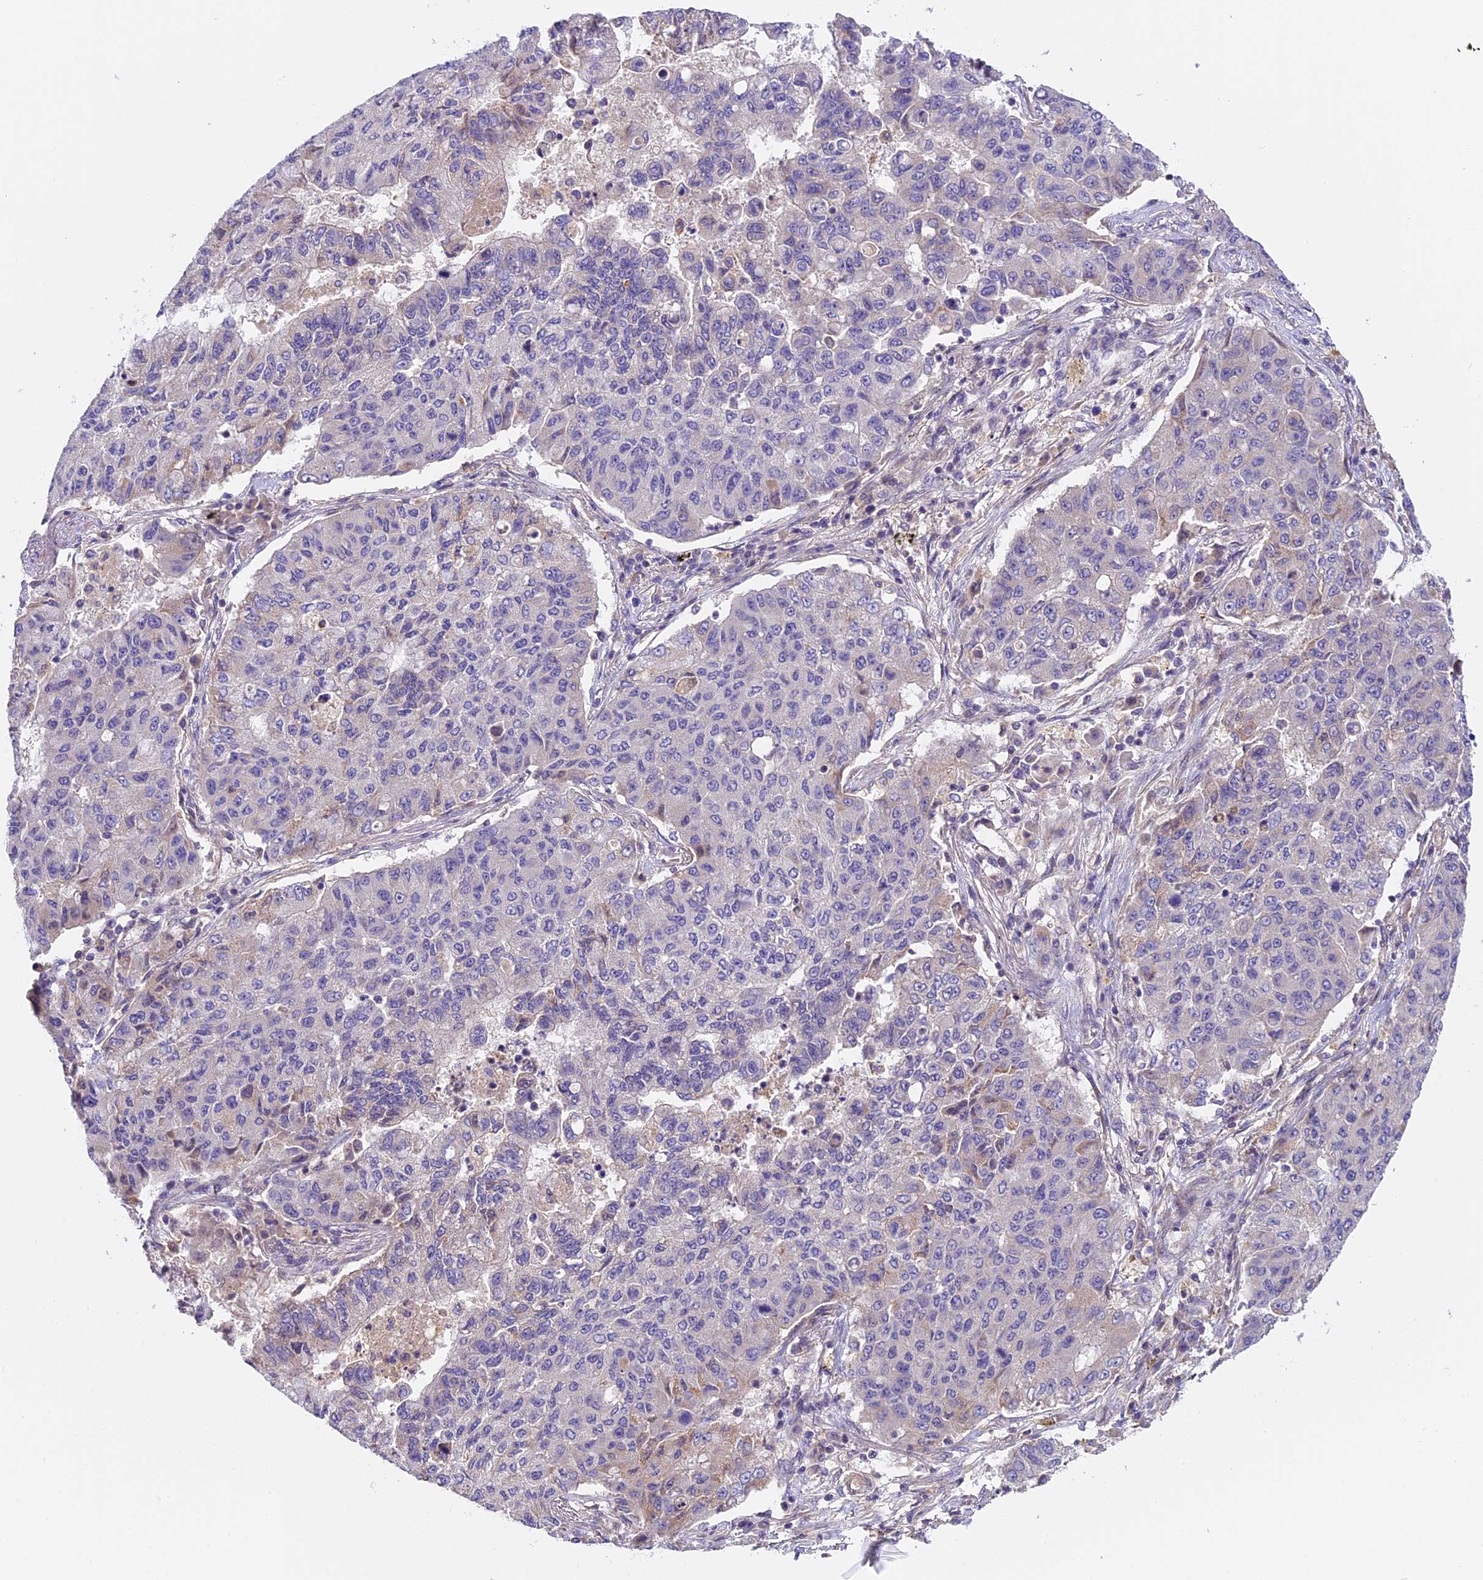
{"staining": {"intensity": "negative", "quantity": "none", "location": "none"}, "tissue": "lung cancer", "cell_type": "Tumor cells", "image_type": "cancer", "snomed": [{"axis": "morphology", "description": "Squamous cell carcinoma, NOS"}, {"axis": "topography", "description": "Lung"}], "caption": "Tumor cells are negative for brown protein staining in squamous cell carcinoma (lung).", "gene": "FAM98C", "patient": {"sex": "male", "age": 74}}